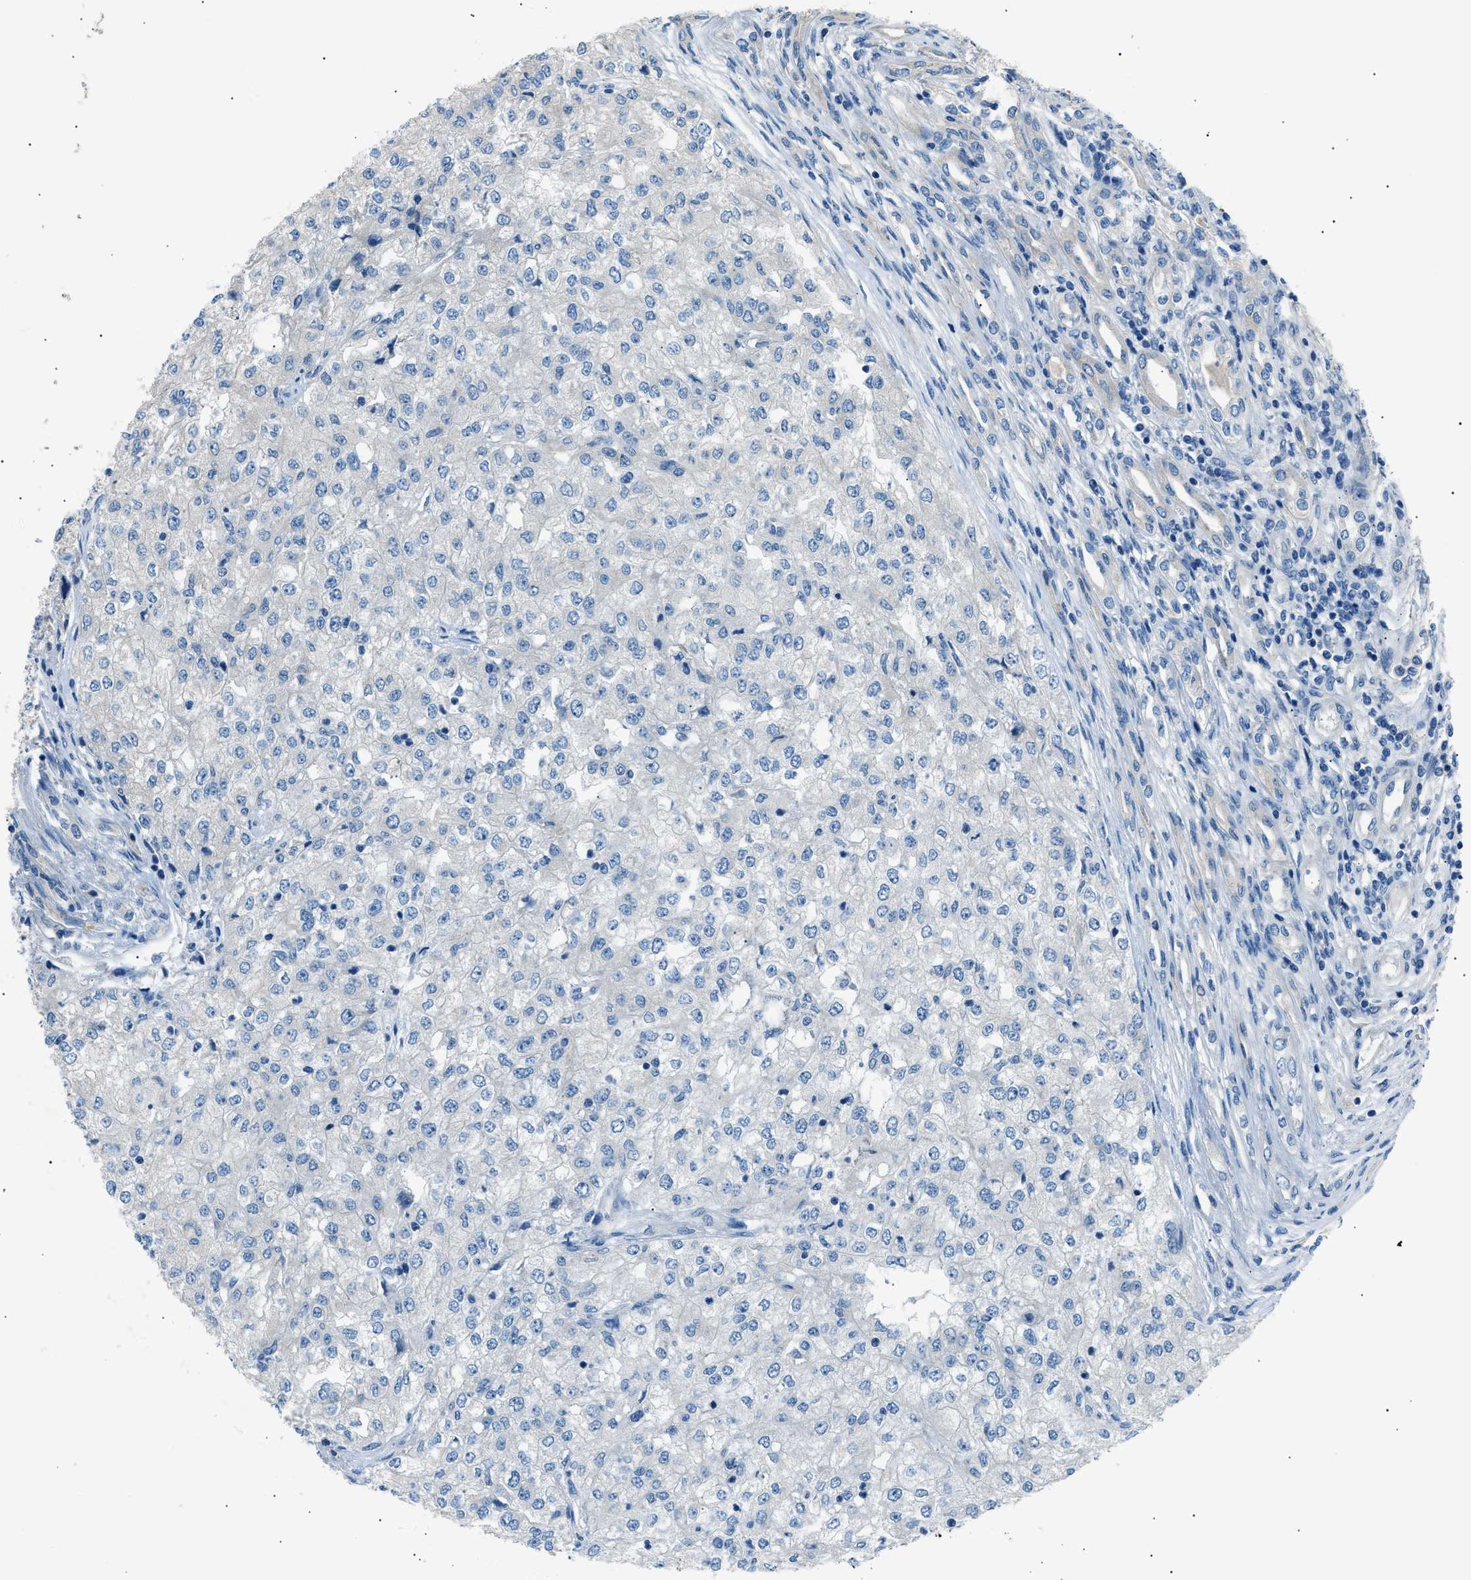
{"staining": {"intensity": "negative", "quantity": "none", "location": "none"}, "tissue": "renal cancer", "cell_type": "Tumor cells", "image_type": "cancer", "snomed": [{"axis": "morphology", "description": "Adenocarcinoma, NOS"}, {"axis": "topography", "description": "Kidney"}], "caption": "IHC micrograph of renal cancer (adenocarcinoma) stained for a protein (brown), which exhibits no positivity in tumor cells. (Brightfield microscopy of DAB immunohistochemistry (IHC) at high magnification).", "gene": "LRRC37B", "patient": {"sex": "female", "age": 54}}